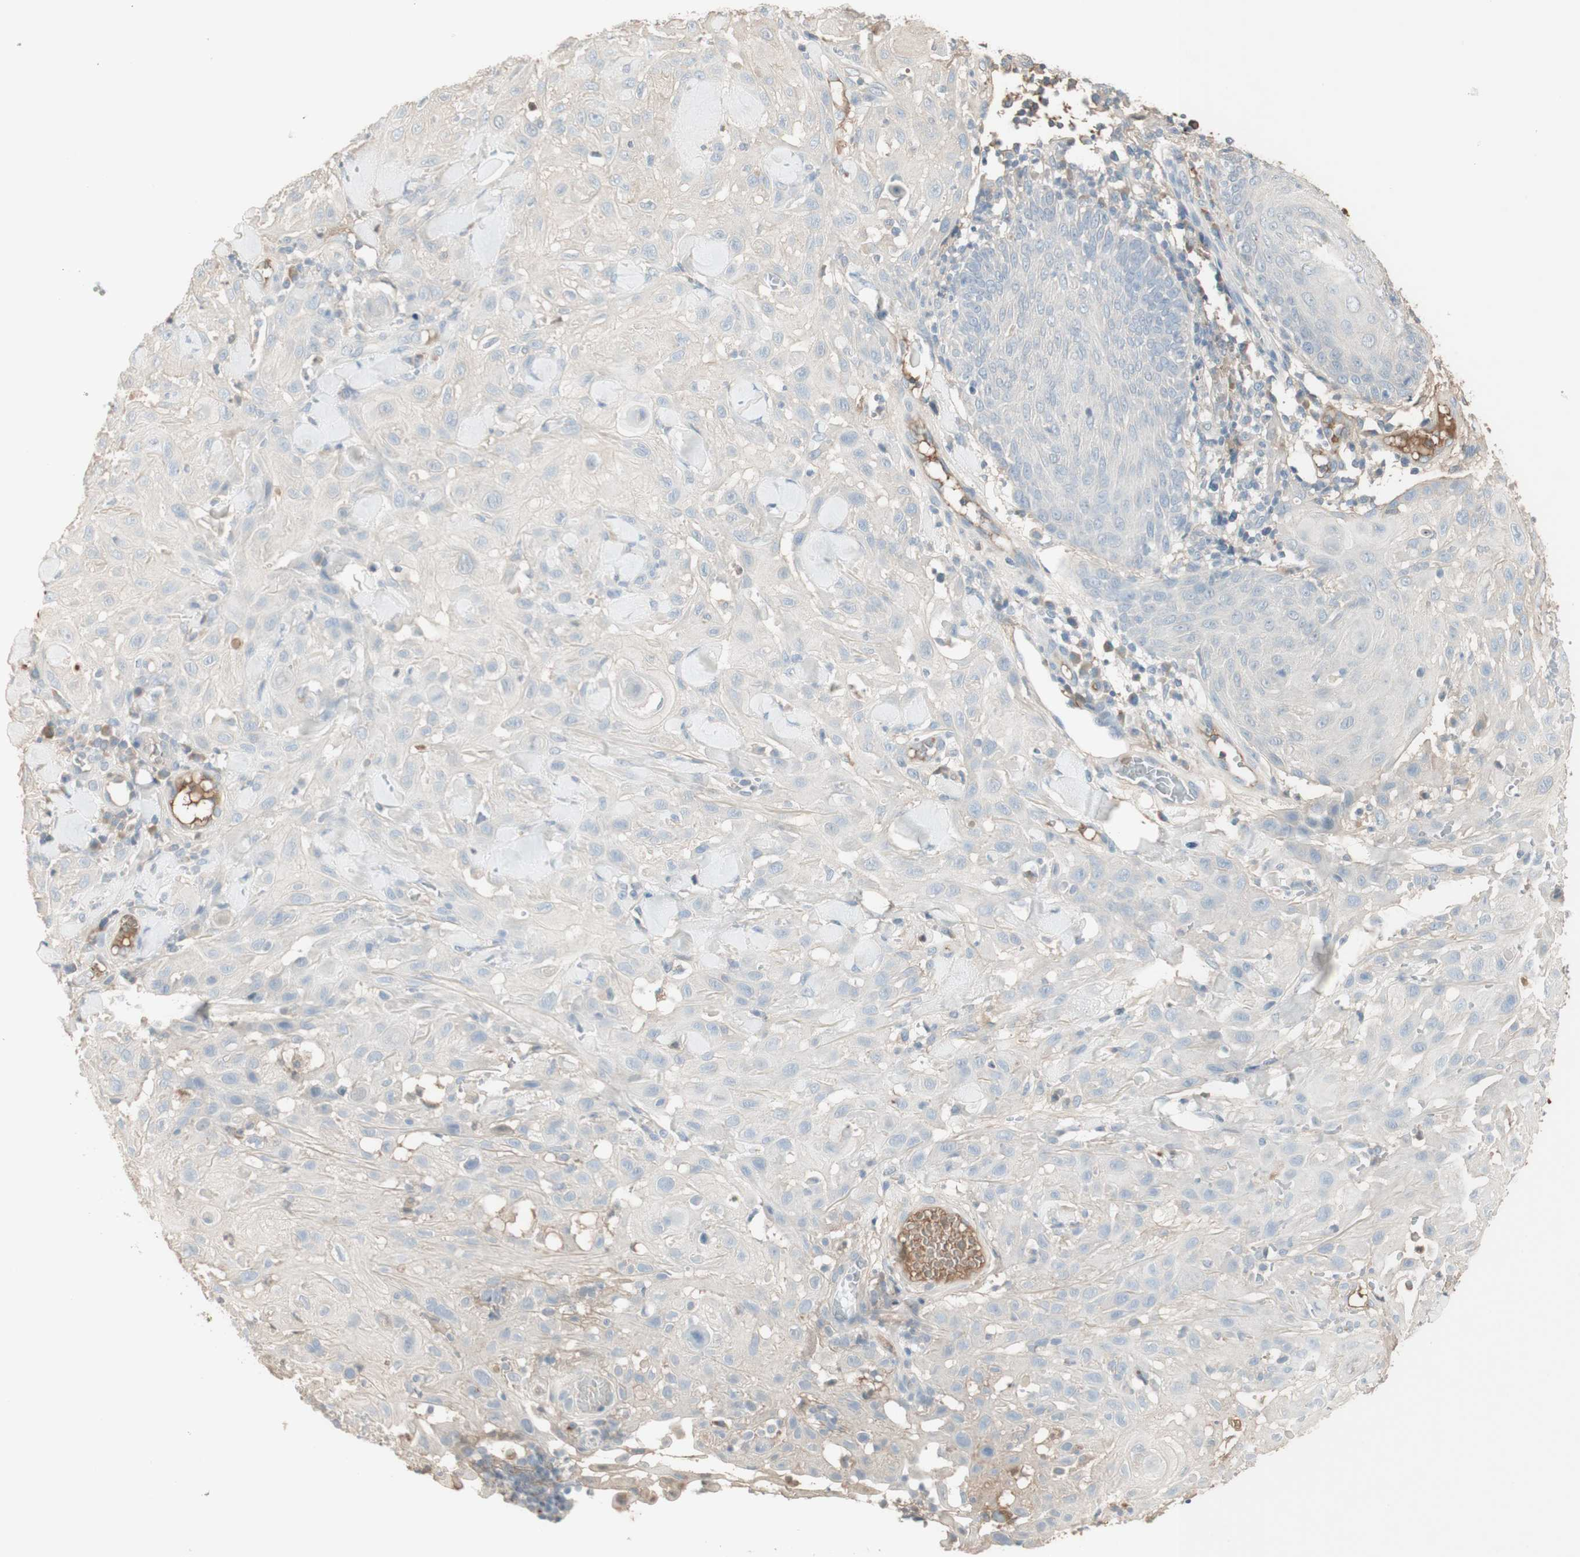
{"staining": {"intensity": "negative", "quantity": "none", "location": "none"}, "tissue": "skin cancer", "cell_type": "Tumor cells", "image_type": "cancer", "snomed": [{"axis": "morphology", "description": "Squamous cell carcinoma, NOS"}, {"axis": "topography", "description": "Skin"}], "caption": "High magnification brightfield microscopy of skin squamous cell carcinoma stained with DAB (3,3'-diaminobenzidine) (brown) and counterstained with hematoxylin (blue): tumor cells show no significant expression.", "gene": "IFNG", "patient": {"sex": "male", "age": 24}}